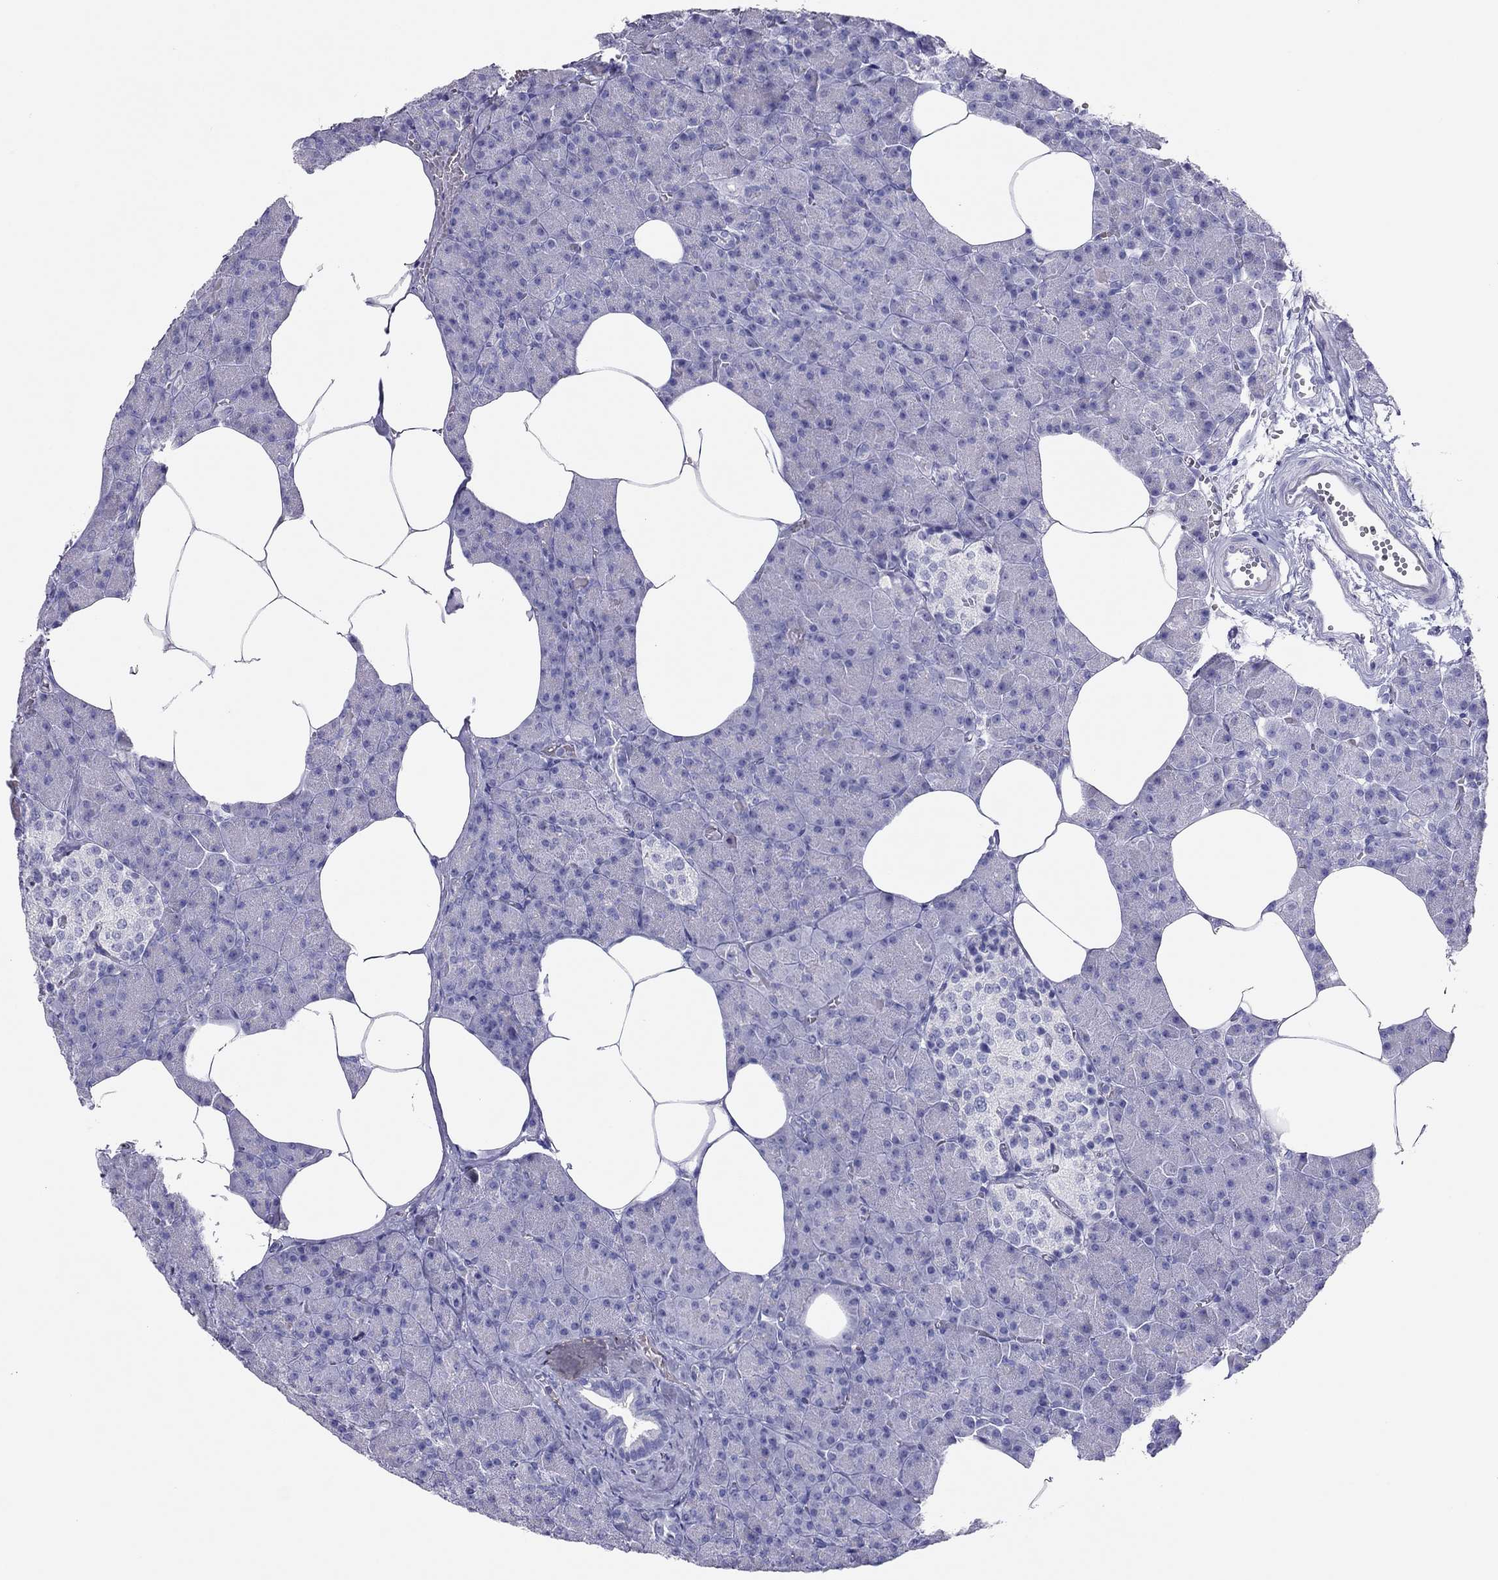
{"staining": {"intensity": "negative", "quantity": "none", "location": "none"}, "tissue": "pancreas", "cell_type": "Exocrine glandular cells", "image_type": "normal", "snomed": [{"axis": "morphology", "description": "Normal tissue, NOS"}, {"axis": "topography", "description": "Pancreas"}], "caption": "The IHC histopathology image has no significant staining in exocrine glandular cells of pancreas.", "gene": "TSHB", "patient": {"sex": "female", "age": 45}}